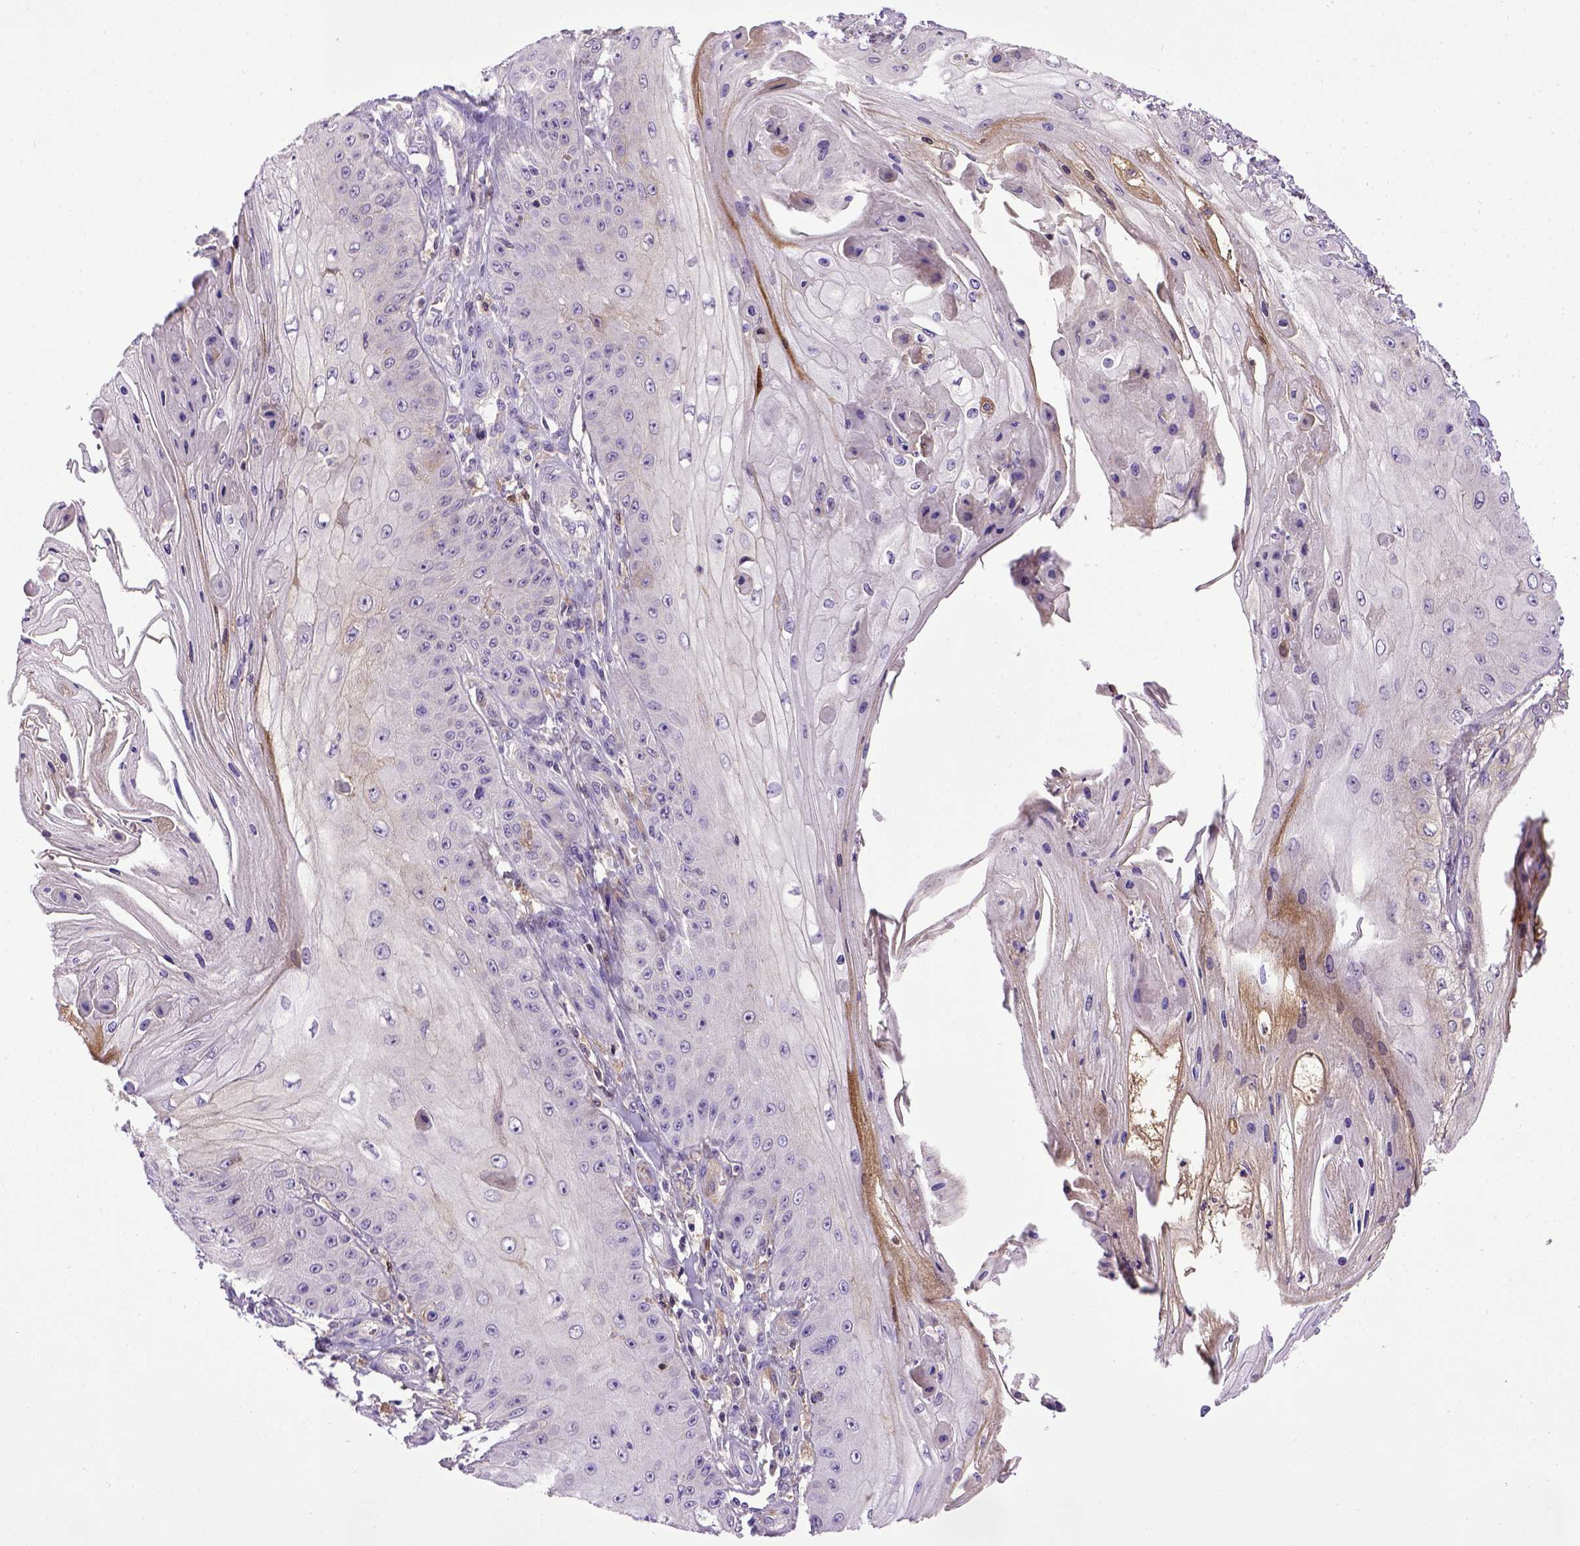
{"staining": {"intensity": "negative", "quantity": "none", "location": "none"}, "tissue": "skin cancer", "cell_type": "Tumor cells", "image_type": "cancer", "snomed": [{"axis": "morphology", "description": "Squamous cell carcinoma, NOS"}, {"axis": "topography", "description": "Skin"}], "caption": "Skin cancer was stained to show a protein in brown. There is no significant positivity in tumor cells.", "gene": "CDH1", "patient": {"sex": "male", "age": 70}}